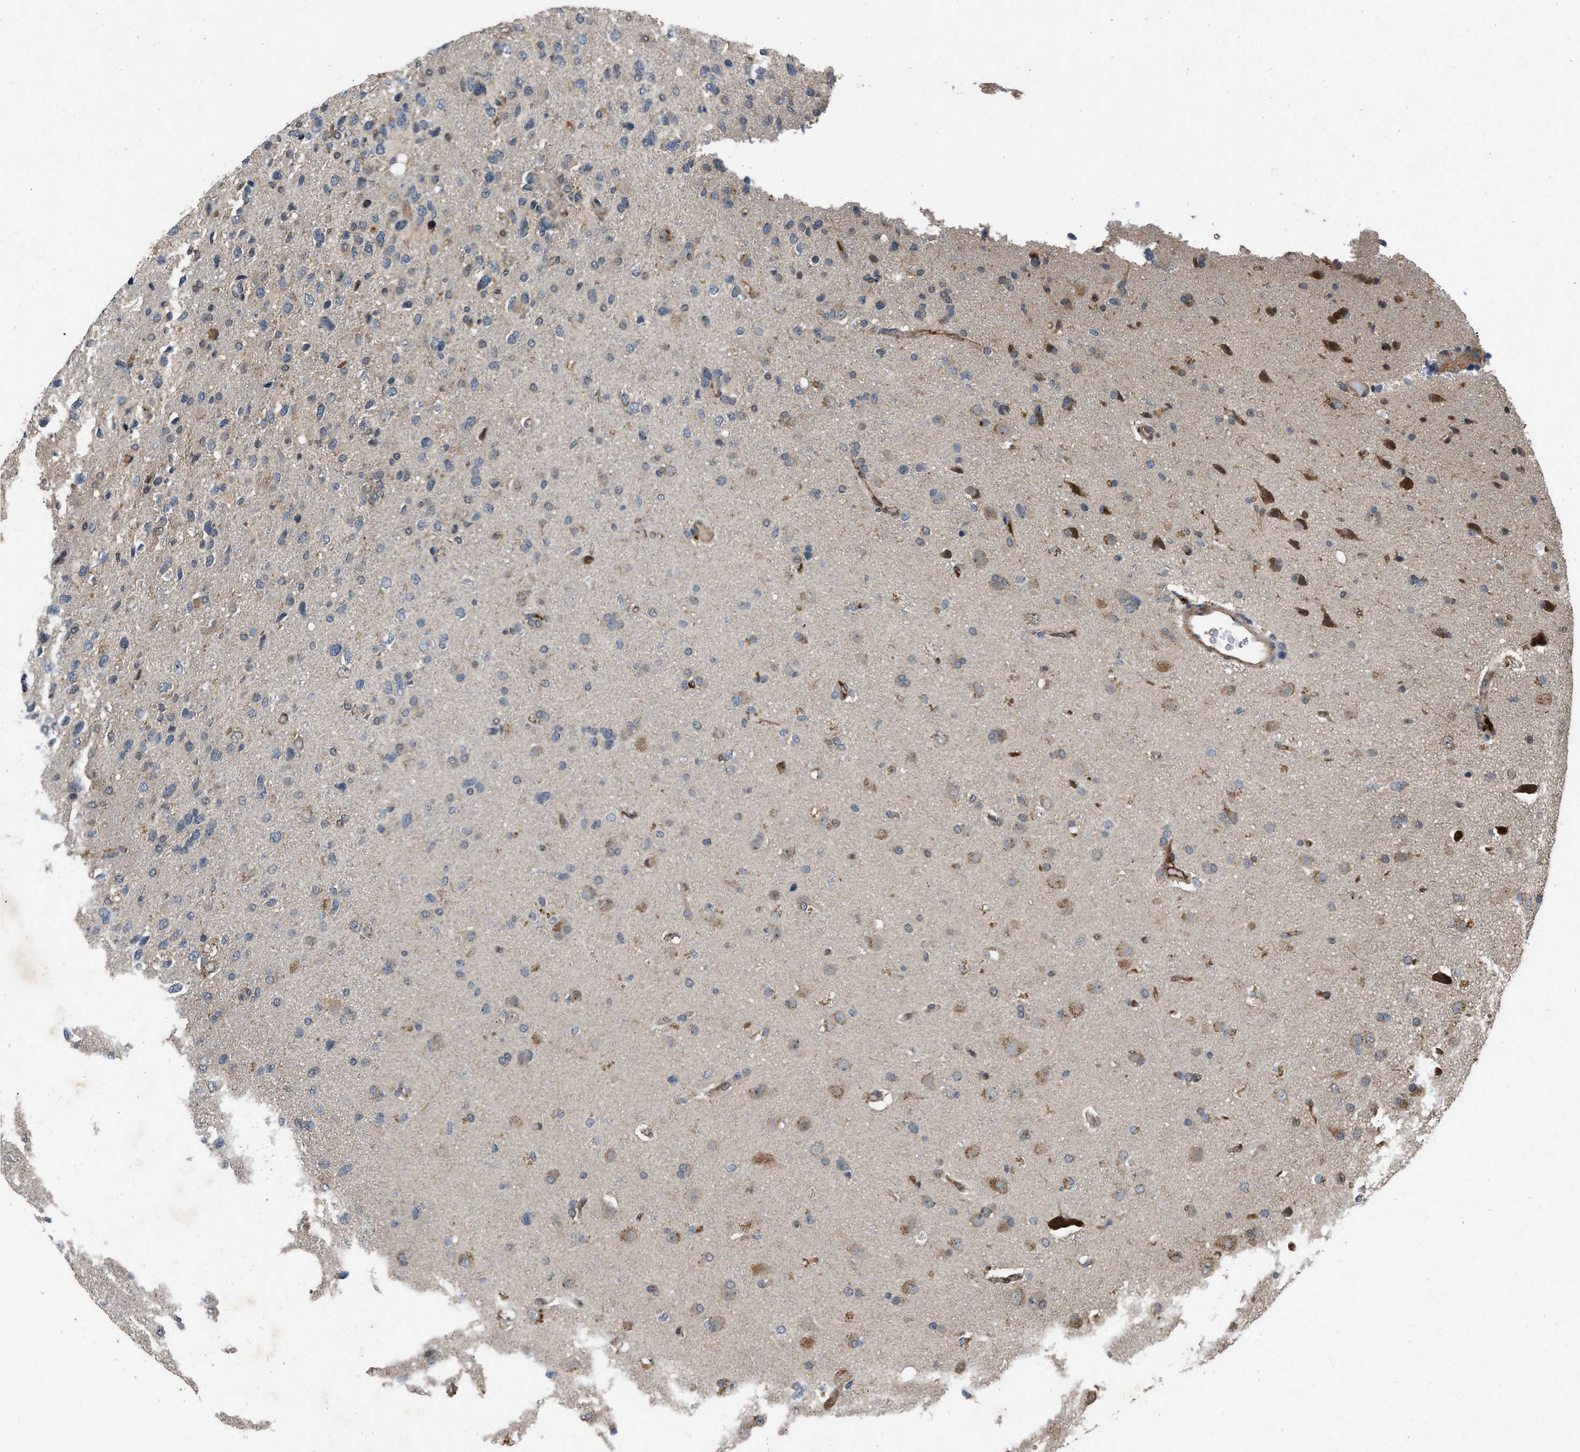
{"staining": {"intensity": "weak", "quantity": "<25%", "location": "cytoplasmic/membranous"}, "tissue": "glioma", "cell_type": "Tumor cells", "image_type": "cancer", "snomed": [{"axis": "morphology", "description": "Glioma, malignant, High grade"}, {"axis": "topography", "description": "Brain"}], "caption": "This is a photomicrograph of immunohistochemistry staining of malignant glioma (high-grade), which shows no expression in tumor cells.", "gene": "PRDM14", "patient": {"sex": "female", "age": 58}}